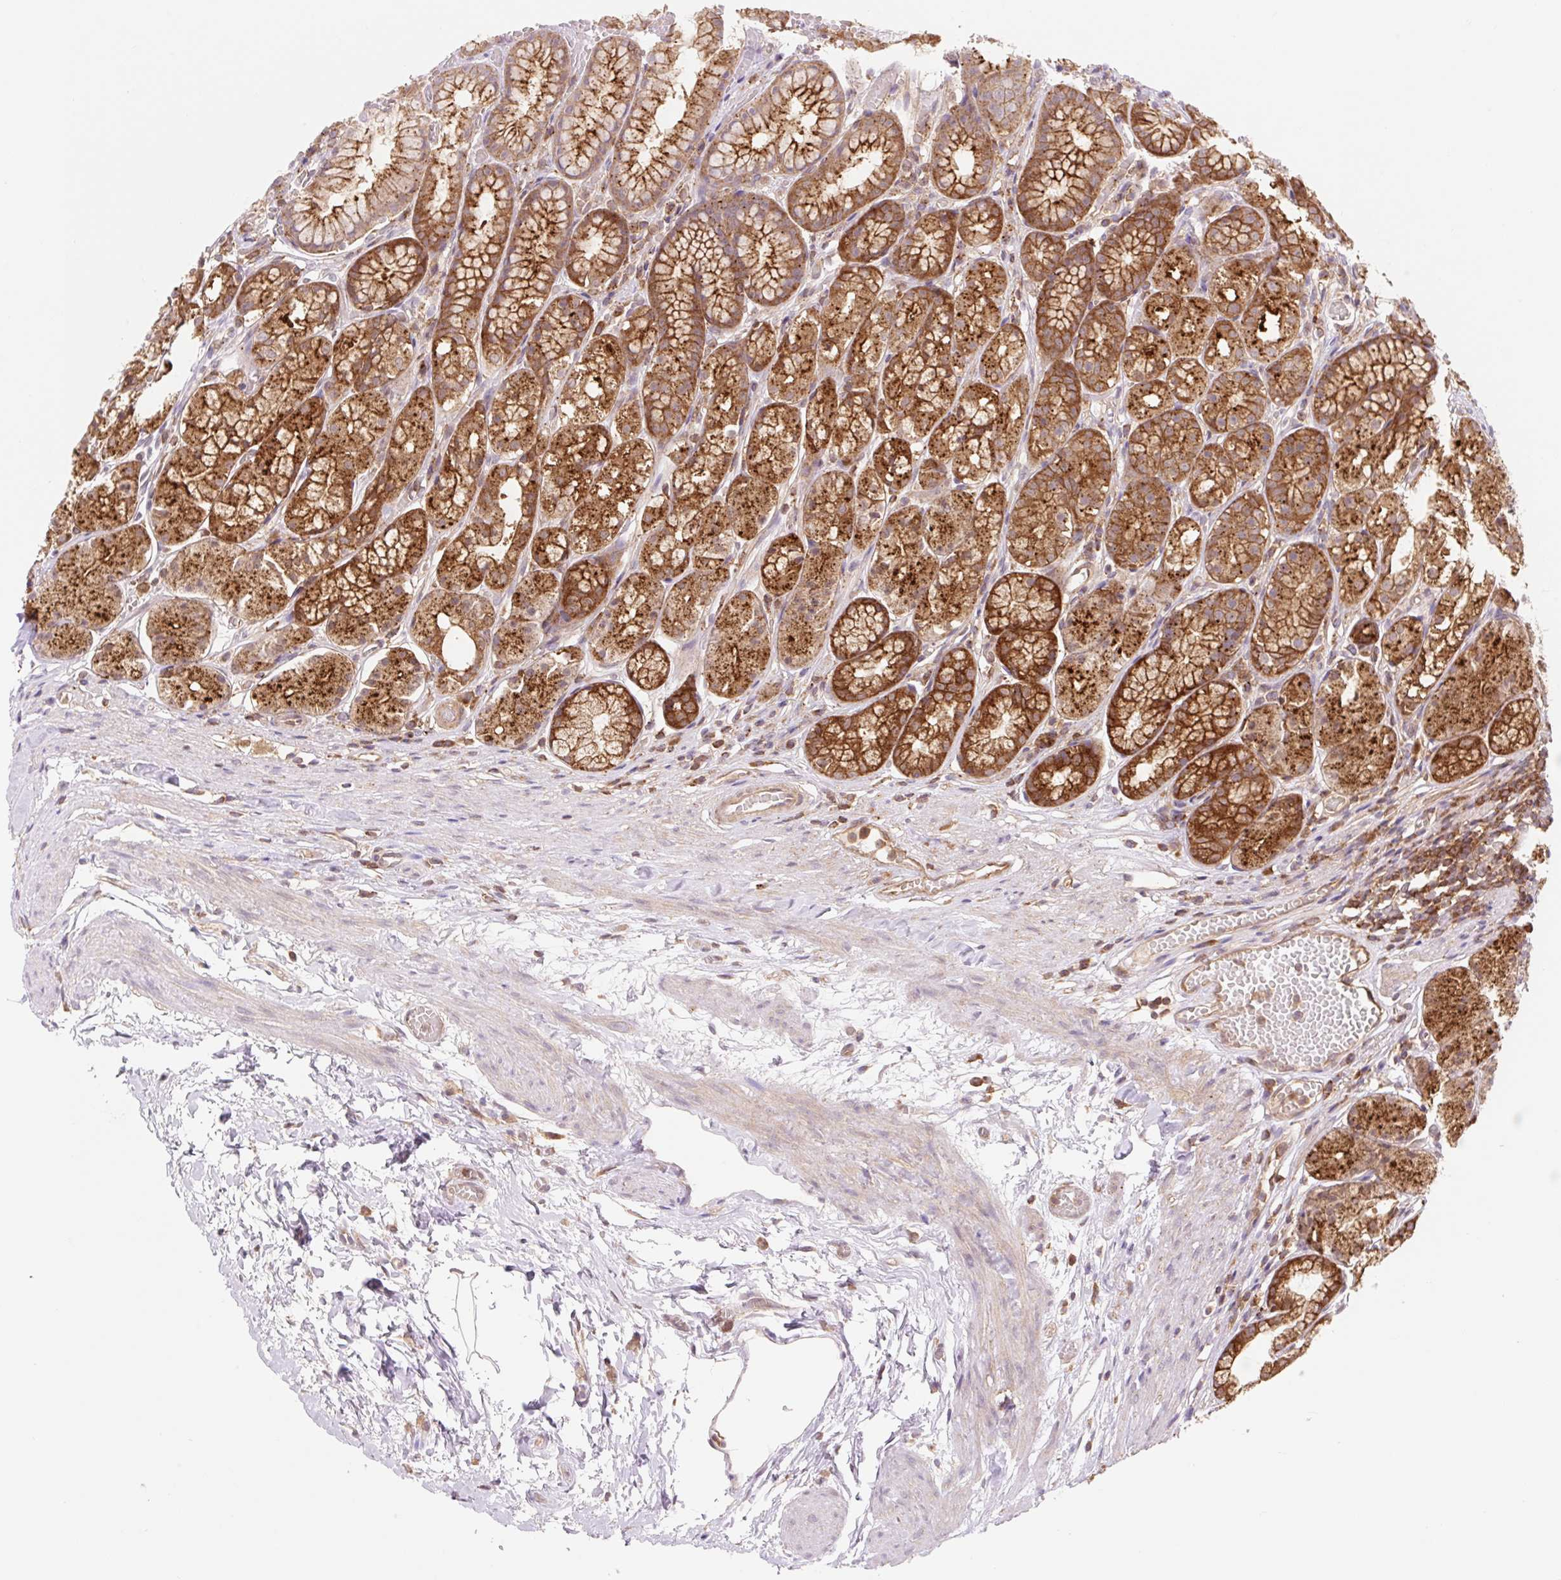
{"staining": {"intensity": "strong", "quantity": ">75%", "location": "cytoplasmic/membranous"}, "tissue": "stomach", "cell_type": "Glandular cells", "image_type": "normal", "snomed": [{"axis": "morphology", "description": "Normal tissue, NOS"}, {"axis": "topography", "description": "Smooth muscle"}, {"axis": "topography", "description": "Stomach"}], "caption": "Strong cytoplasmic/membranous staining is present in approximately >75% of glandular cells in normal stomach.", "gene": "VPS4A", "patient": {"sex": "male", "age": 70}}